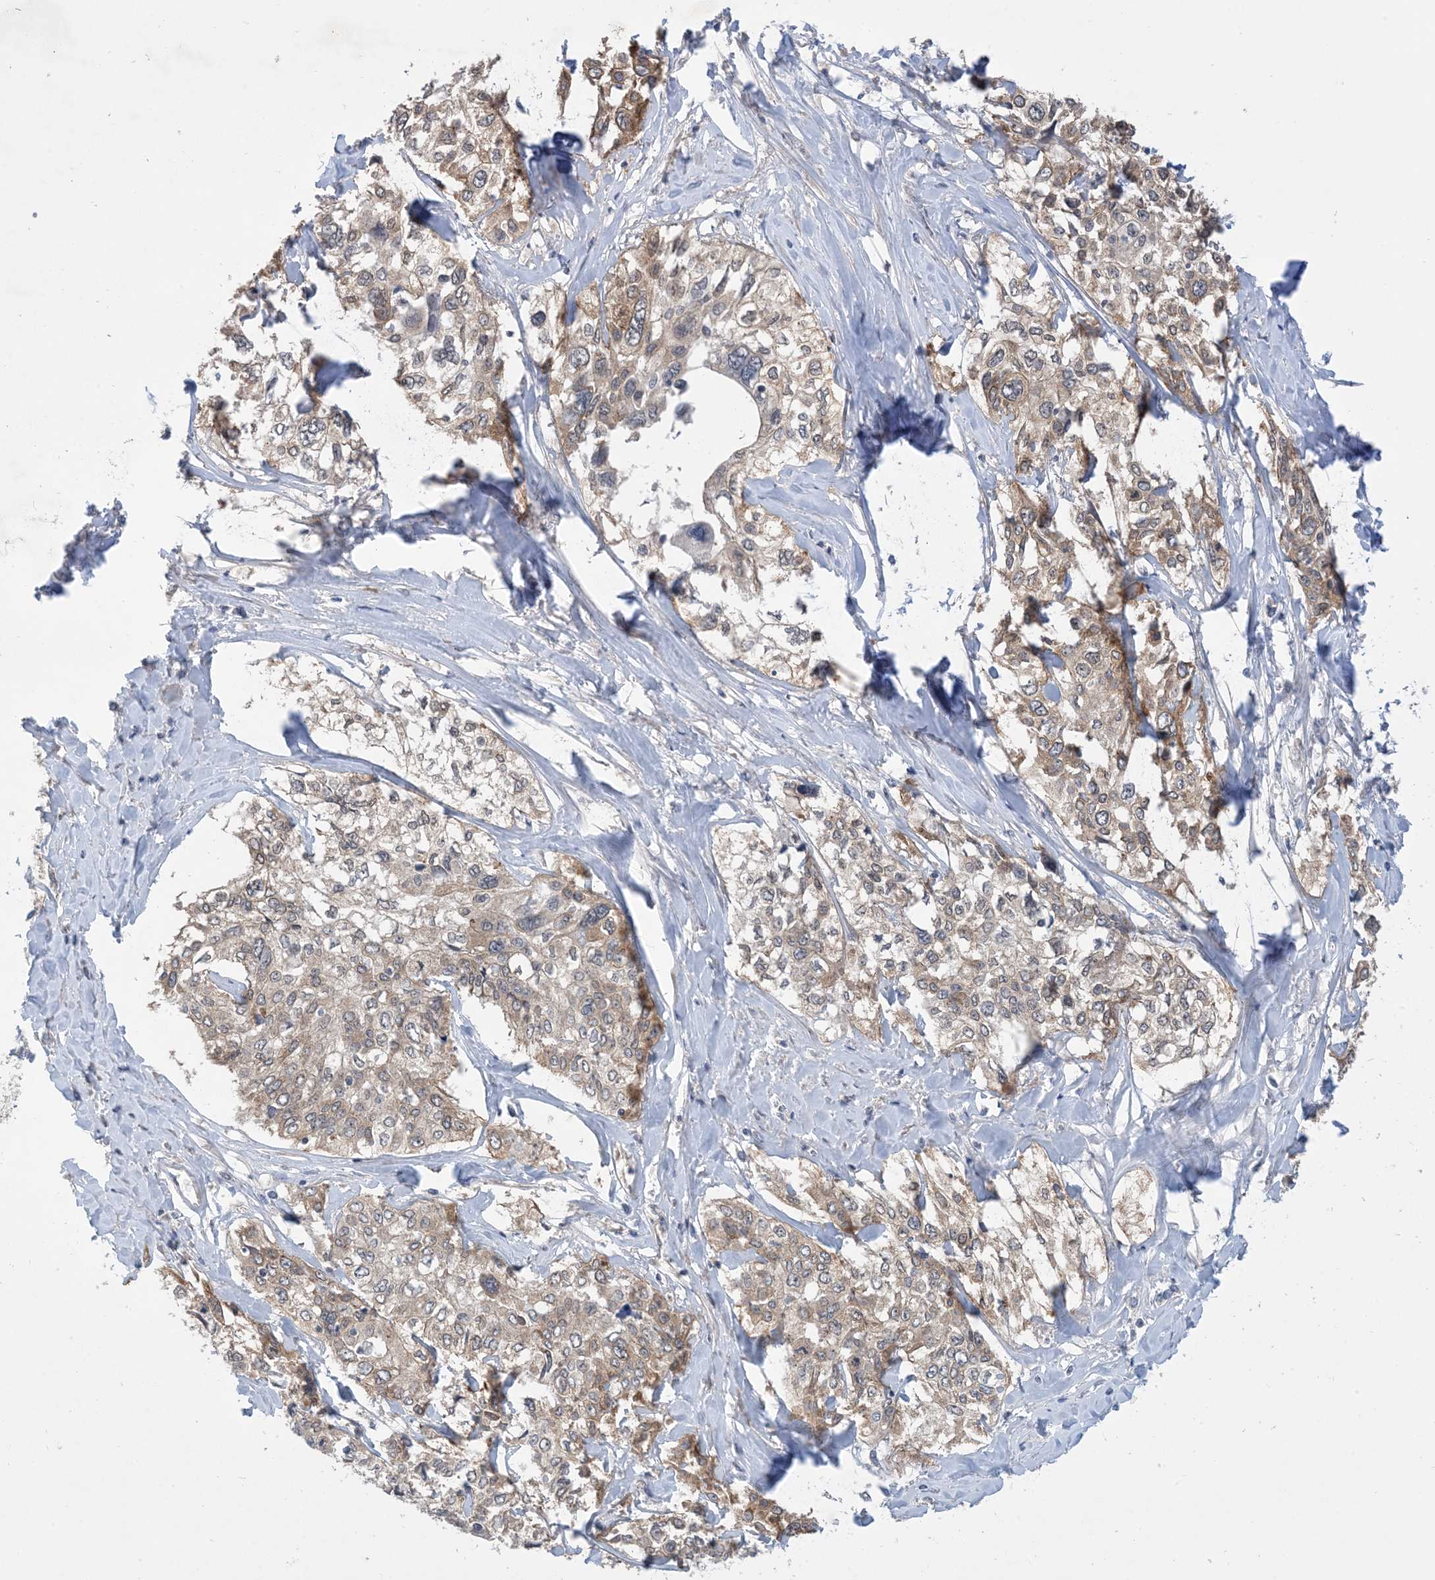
{"staining": {"intensity": "moderate", "quantity": ">75%", "location": "cytoplasmic/membranous"}, "tissue": "cervical cancer", "cell_type": "Tumor cells", "image_type": "cancer", "snomed": [{"axis": "morphology", "description": "Squamous cell carcinoma, NOS"}, {"axis": "topography", "description": "Cervix"}], "caption": "Cervical squamous cell carcinoma stained for a protein reveals moderate cytoplasmic/membranous positivity in tumor cells.", "gene": "EHBP1", "patient": {"sex": "female", "age": 31}}